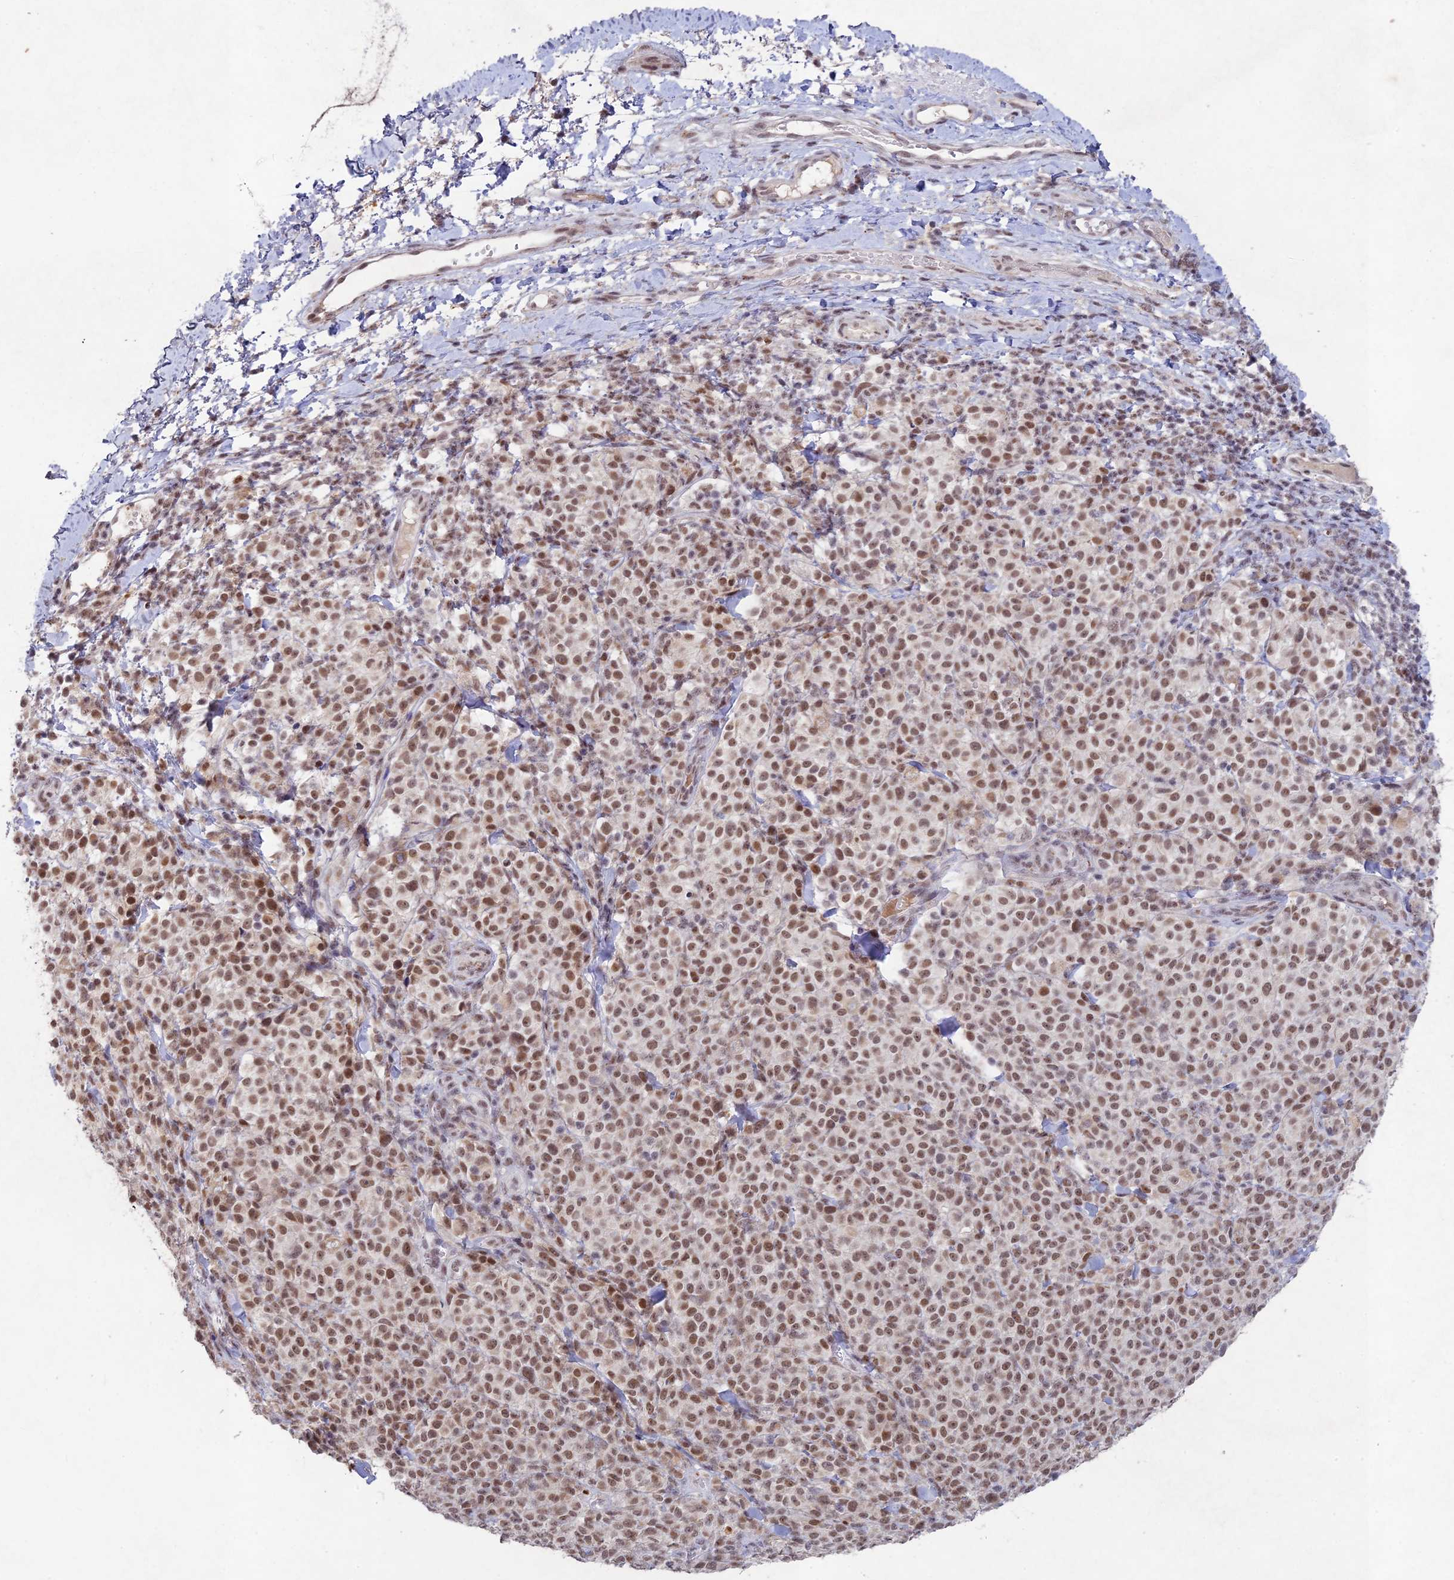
{"staining": {"intensity": "moderate", "quantity": ">75%", "location": "nuclear"}, "tissue": "melanoma", "cell_type": "Tumor cells", "image_type": "cancer", "snomed": [{"axis": "morphology", "description": "Normal tissue, NOS"}, {"axis": "morphology", "description": "Malignant melanoma, NOS"}, {"axis": "topography", "description": "Skin"}], "caption": "IHC (DAB) staining of melanoma demonstrates moderate nuclear protein staining in about >75% of tumor cells. (Brightfield microscopy of DAB IHC at high magnification).", "gene": "RAVER1", "patient": {"sex": "female", "age": 34}}